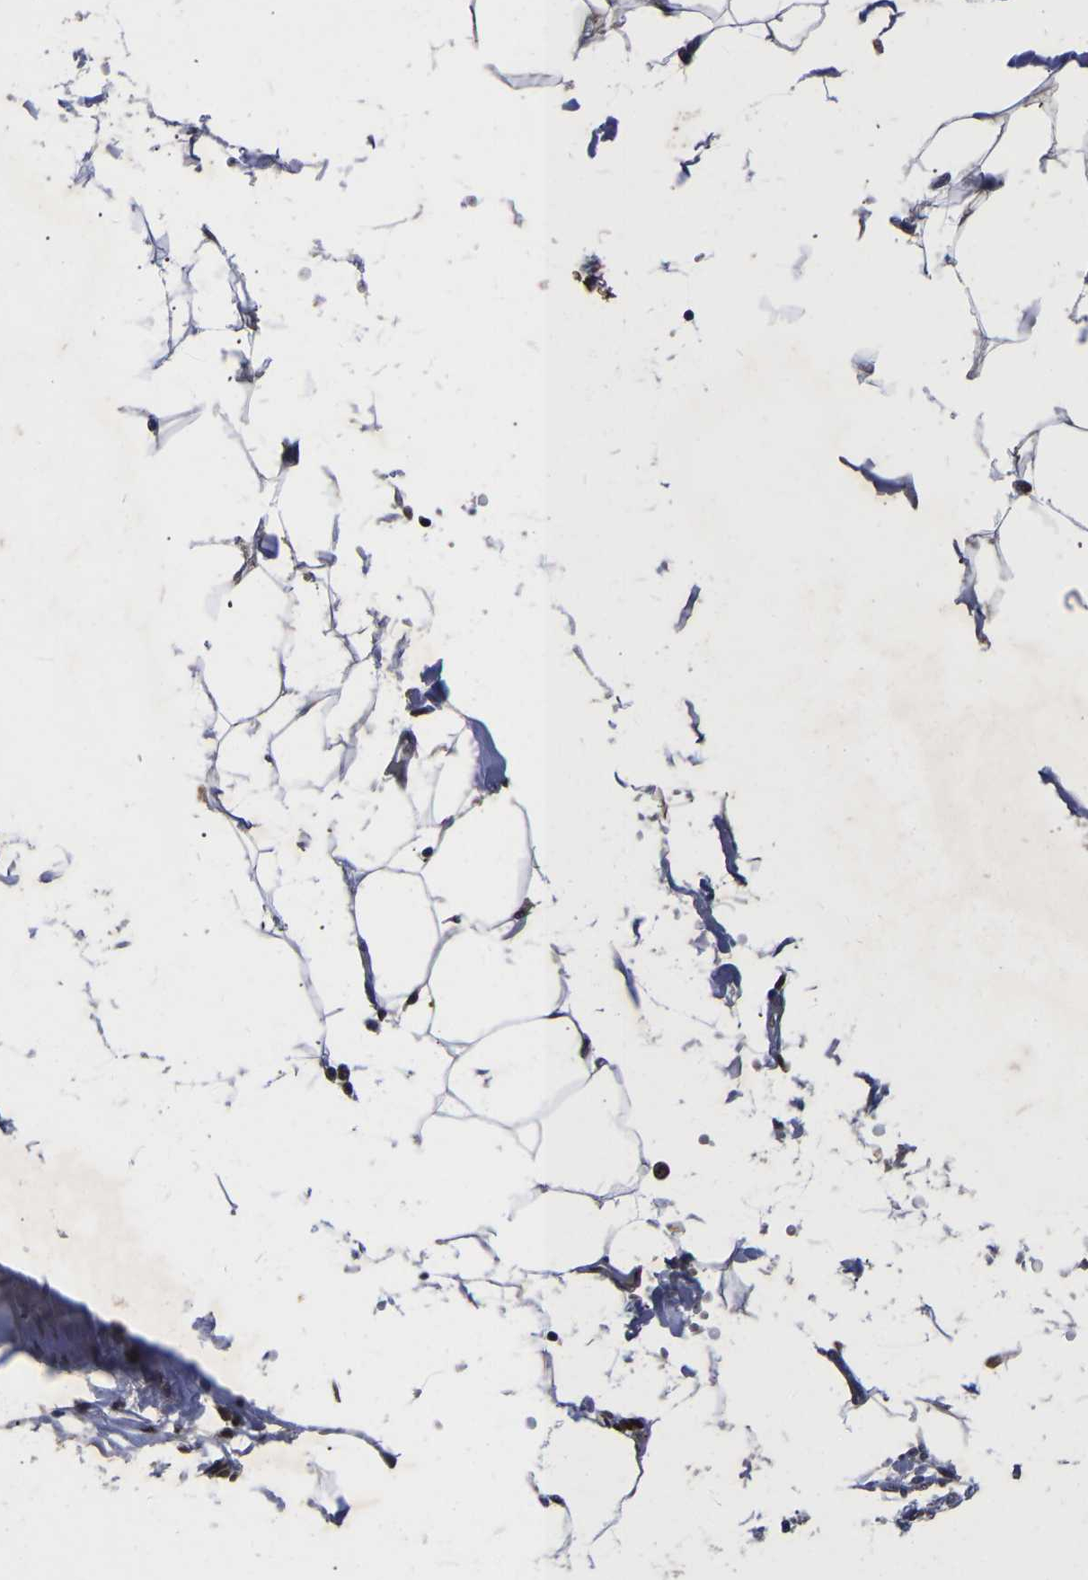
{"staining": {"intensity": "negative", "quantity": "none", "location": "none"}, "tissue": "adipose tissue", "cell_type": "Adipocytes", "image_type": "normal", "snomed": [{"axis": "morphology", "description": "Normal tissue, NOS"}, {"axis": "morphology", "description": "Adenocarcinoma, NOS"}, {"axis": "topography", "description": "Colon"}, {"axis": "topography", "description": "Peripheral nerve tissue"}], "caption": "This is an immunohistochemistry (IHC) photomicrograph of normal adipose tissue. There is no staining in adipocytes.", "gene": "JUNB", "patient": {"sex": "male", "age": 14}}